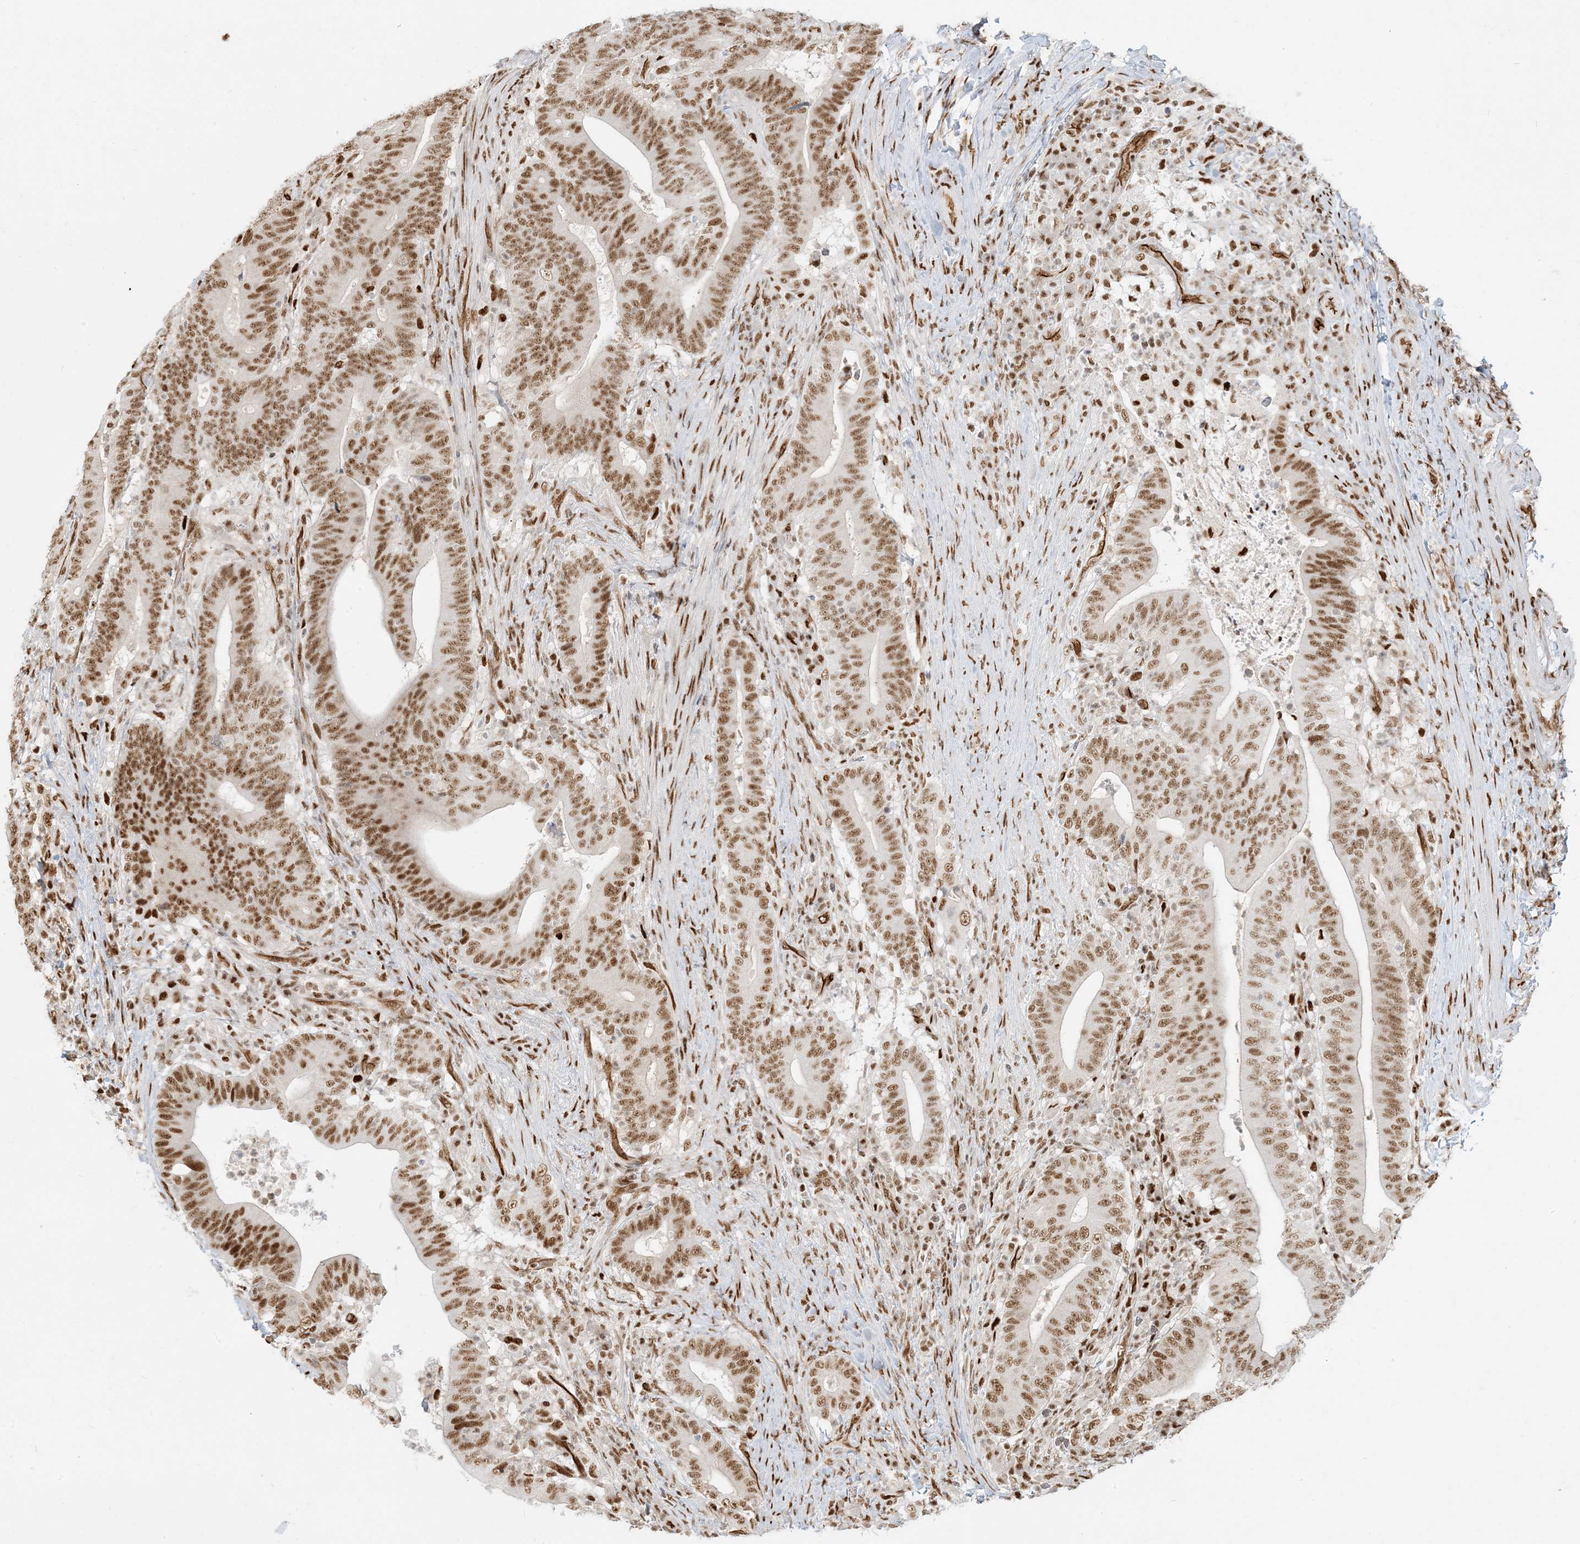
{"staining": {"intensity": "moderate", "quantity": ">75%", "location": "nuclear"}, "tissue": "colorectal cancer", "cell_type": "Tumor cells", "image_type": "cancer", "snomed": [{"axis": "morphology", "description": "Adenocarcinoma, NOS"}, {"axis": "topography", "description": "Colon"}], "caption": "Tumor cells reveal medium levels of moderate nuclear expression in about >75% of cells in human adenocarcinoma (colorectal).", "gene": "CKS2", "patient": {"sex": "female", "age": 66}}